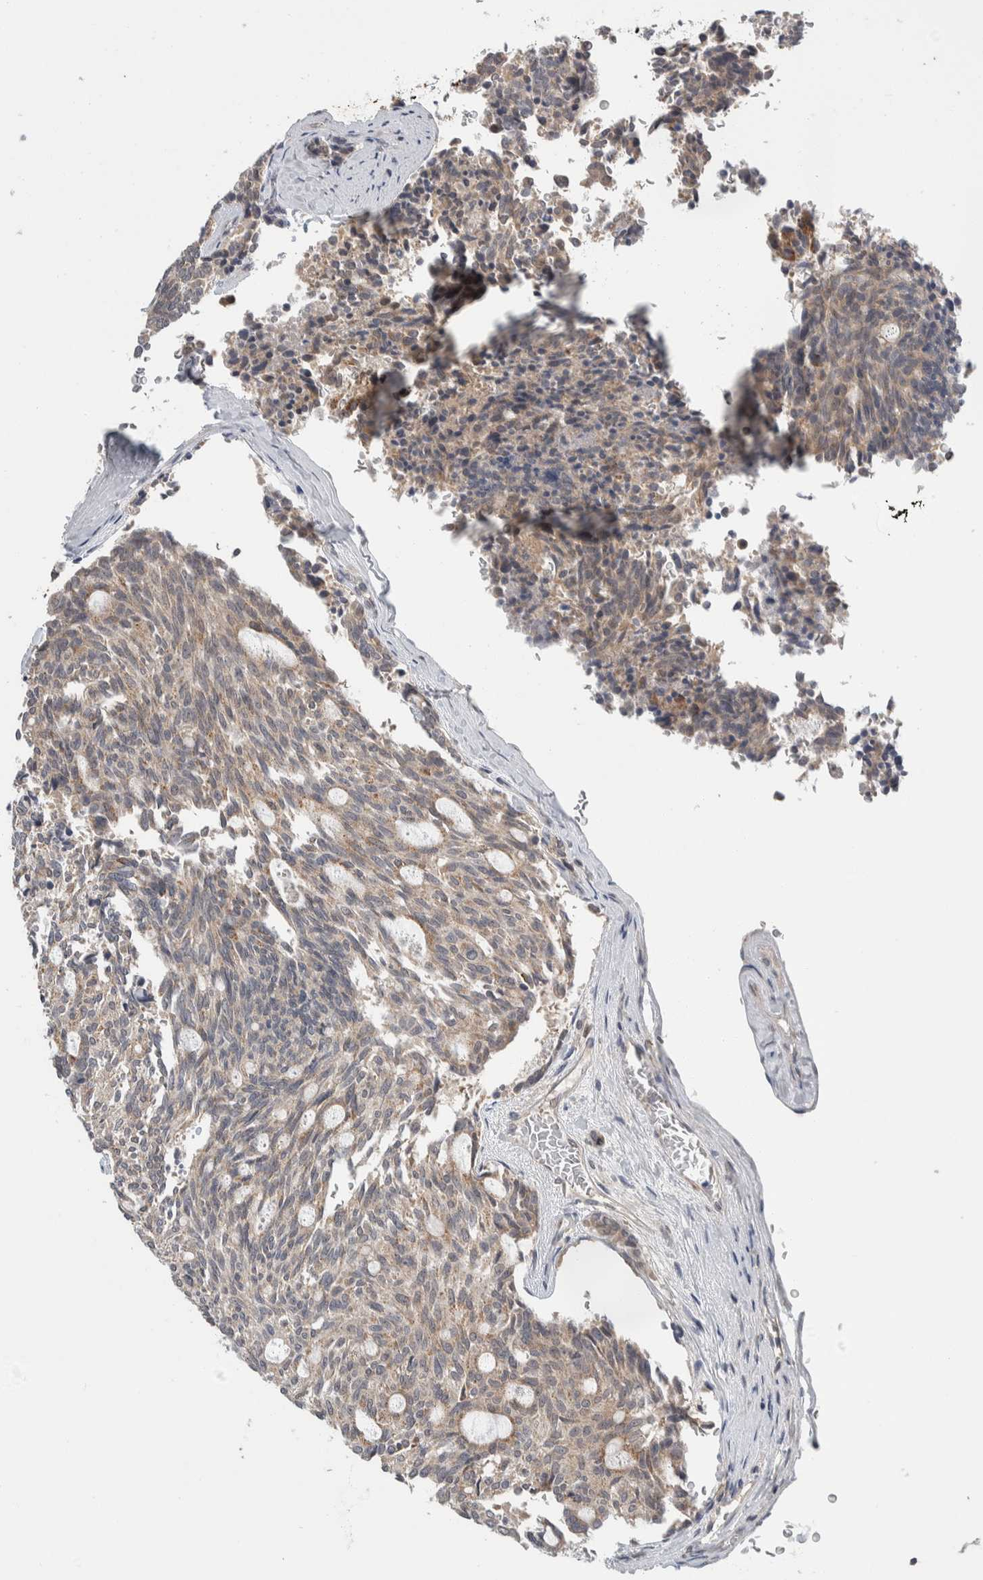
{"staining": {"intensity": "weak", "quantity": ">75%", "location": "cytoplasmic/membranous"}, "tissue": "carcinoid", "cell_type": "Tumor cells", "image_type": "cancer", "snomed": [{"axis": "morphology", "description": "Carcinoid, malignant, NOS"}, {"axis": "topography", "description": "Pancreas"}], "caption": "Immunohistochemistry photomicrograph of malignant carcinoid stained for a protein (brown), which exhibits low levels of weak cytoplasmic/membranous positivity in about >75% of tumor cells.", "gene": "SHPK", "patient": {"sex": "female", "age": 54}}